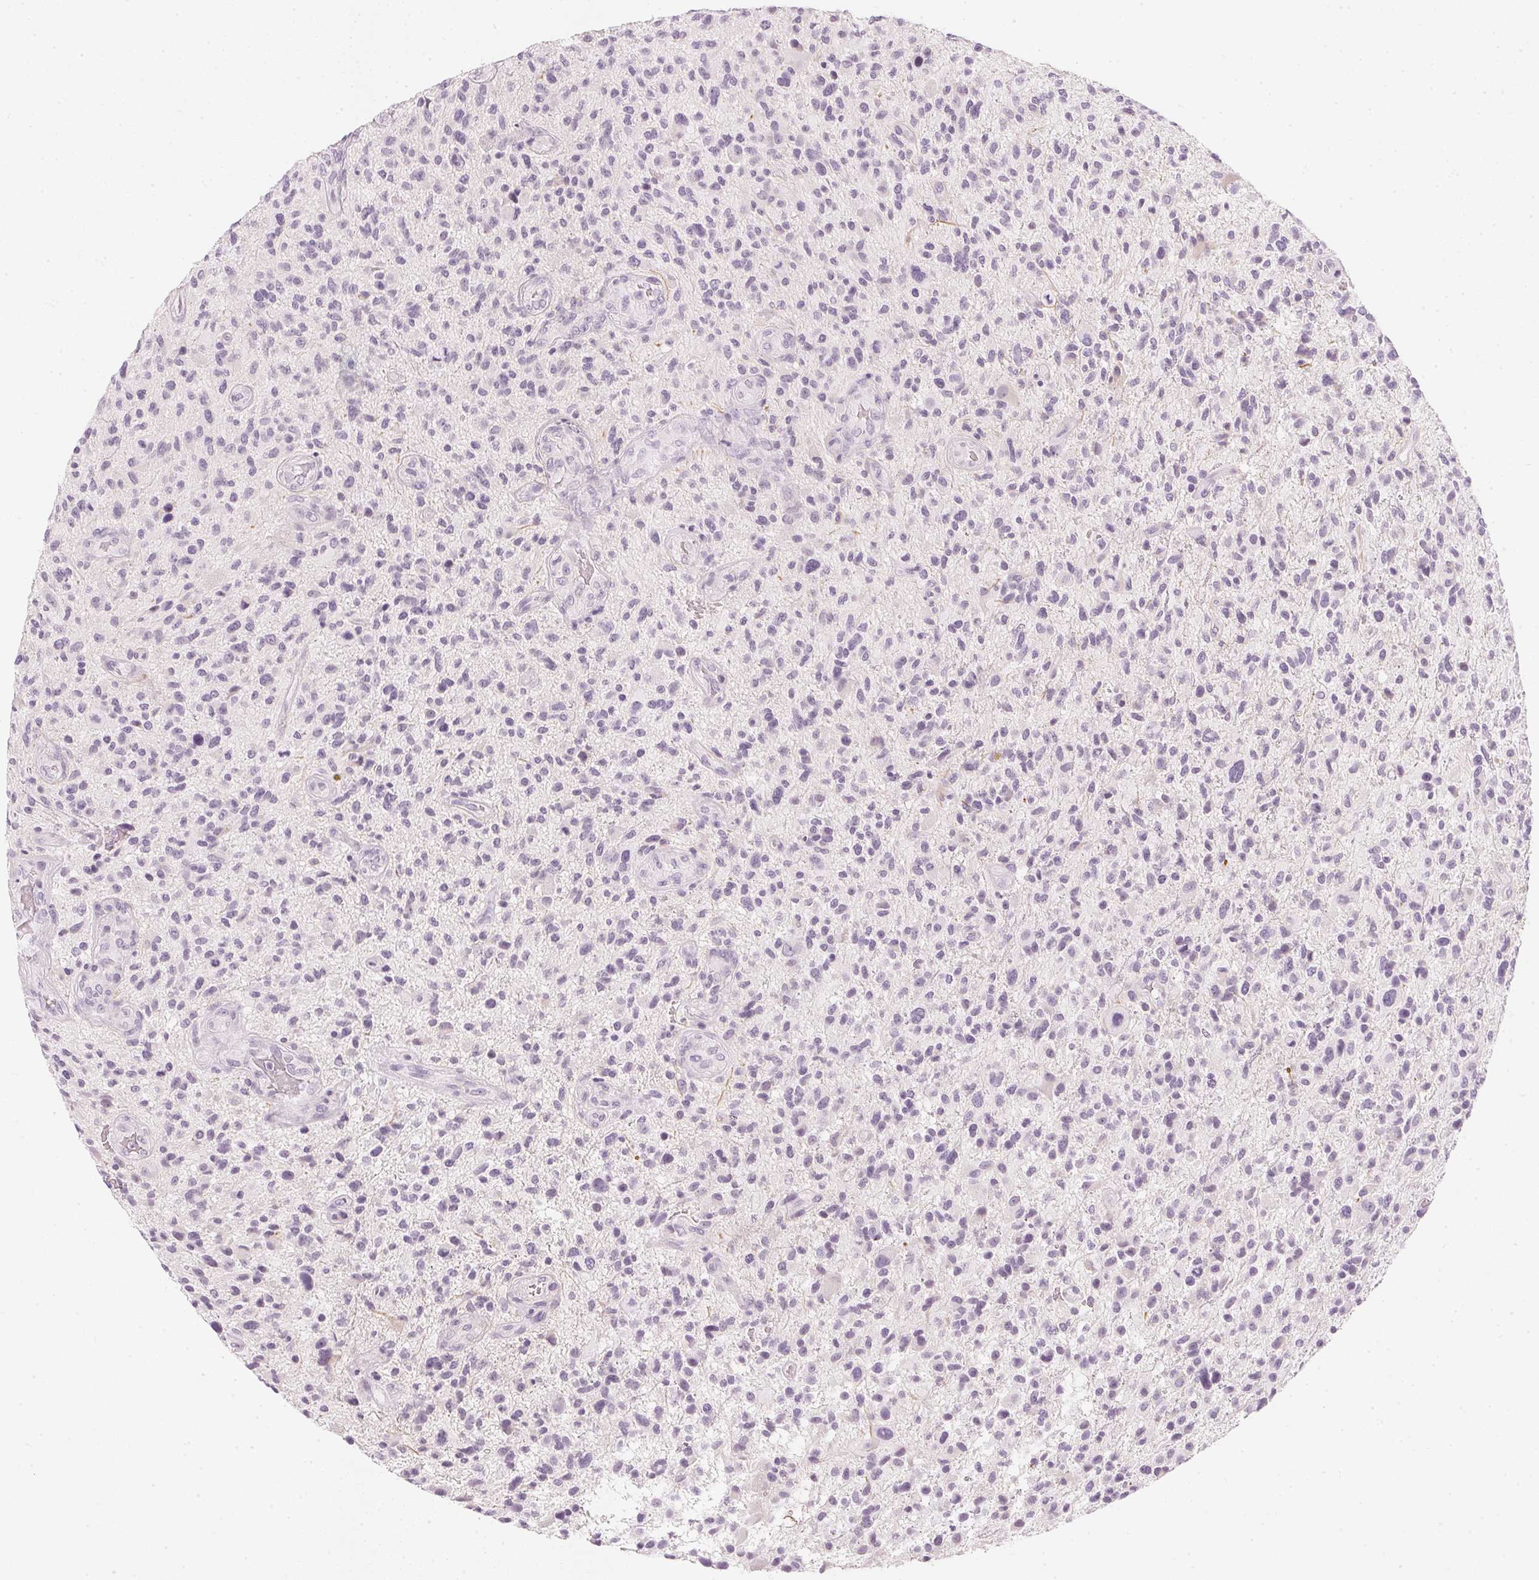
{"staining": {"intensity": "negative", "quantity": "none", "location": "none"}, "tissue": "glioma", "cell_type": "Tumor cells", "image_type": "cancer", "snomed": [{"axis": "morphology", "description": "Glioma, malignant, High grade"}, {"axis": "topography", "description": "Brain"}], "caption": "IHC of human high-grade glioma (malignant) displays no positivity in tumor cells.", "gene": "CHST4", "patient": {"sex": "male", "age": 47}}